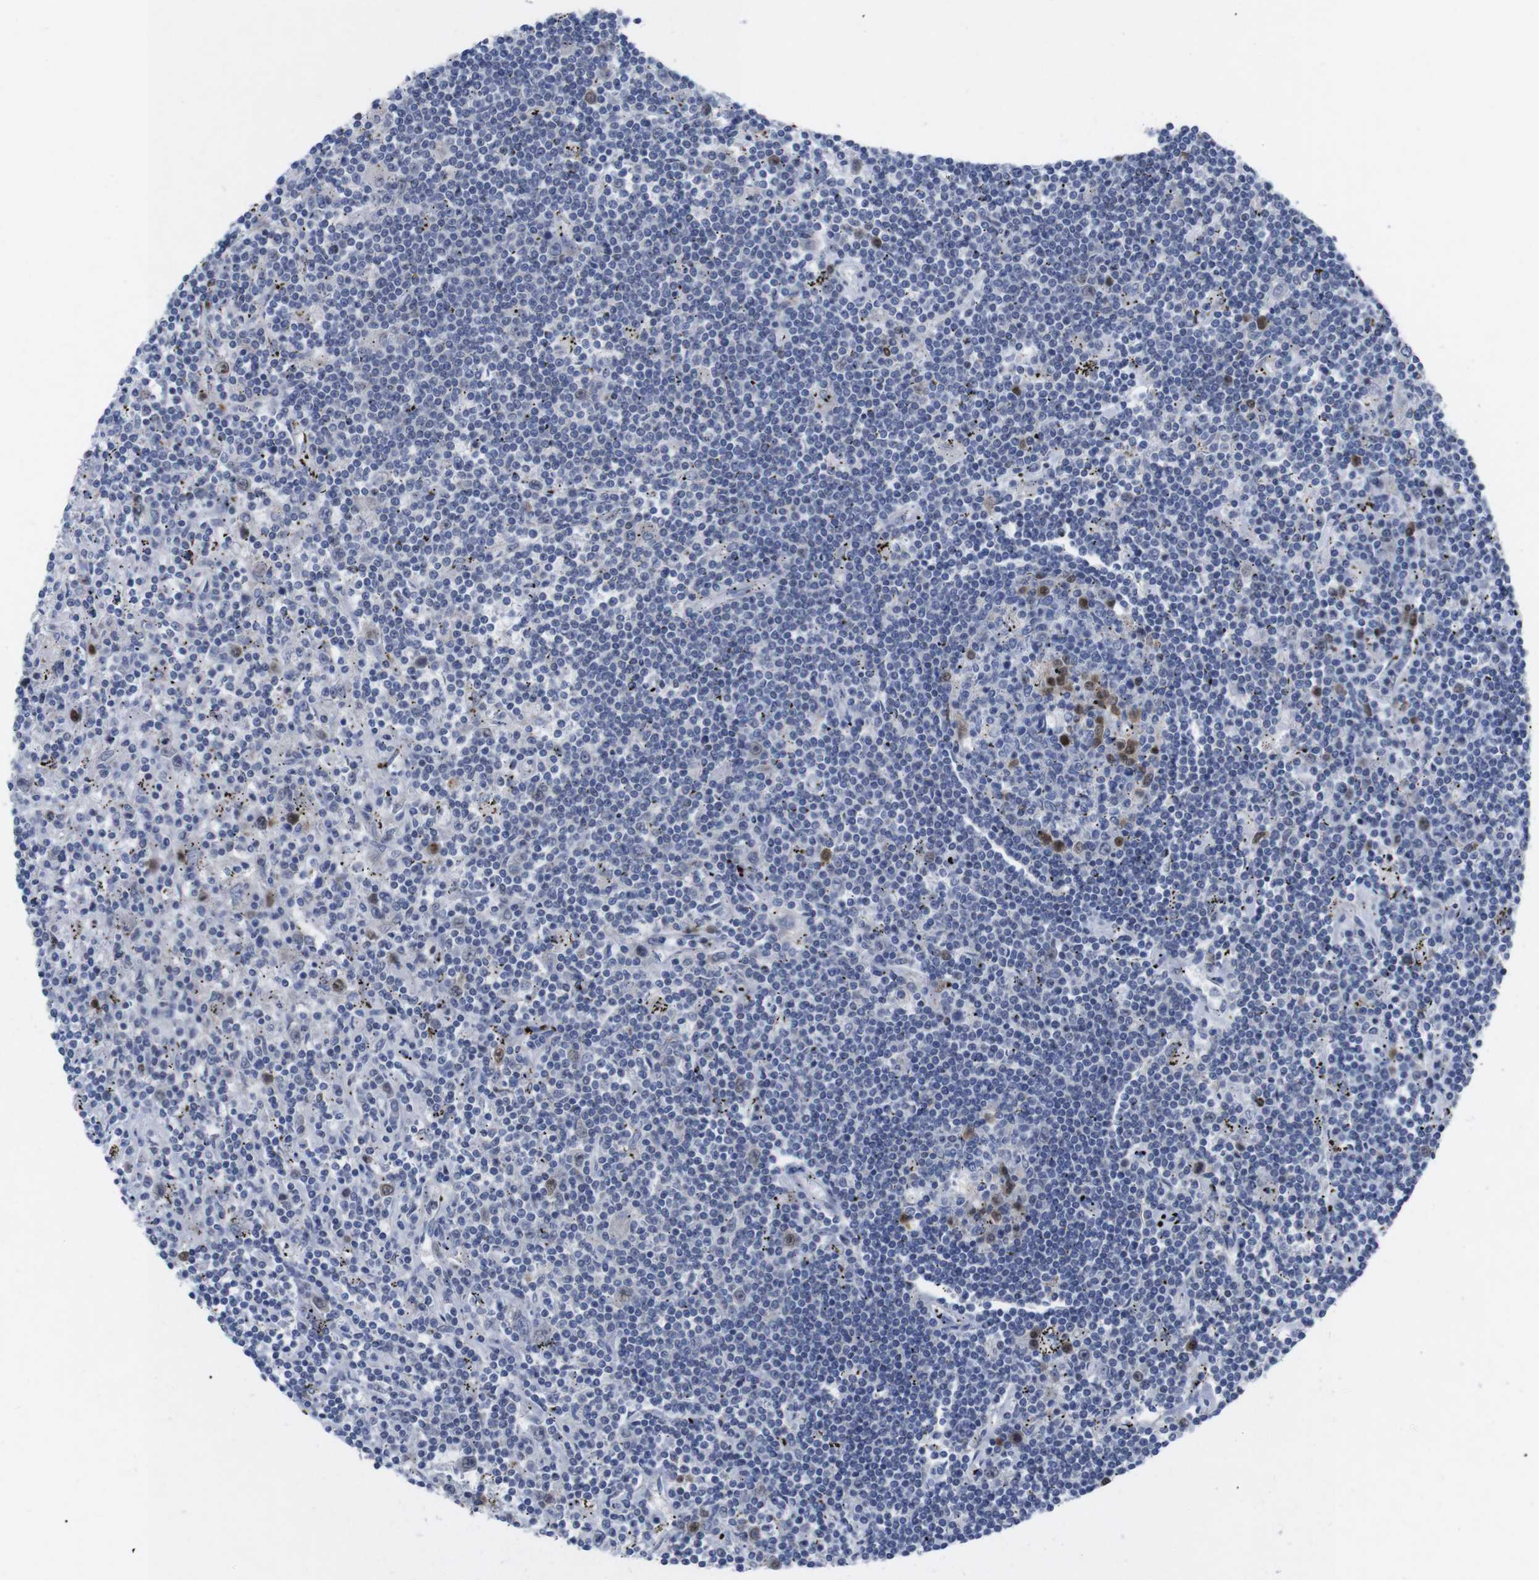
{"staining": {"intensity": "negative", "quantity": "none", "location": "none"}, "tissue": "lymphoma", "cell_type": "Tumor cells", "image_type": "cancer", "snomed": [{"axis": "morphology", "description": "Malignant lymphoma, non-Hodgkin's type, Low grade"}, {"axis": "topography", "description": "Spleen"}], "caption": "Immunohistochemistry (IHC) image of neoplastic tissue: low-grade malignant lymphoma, non-Hodgkin's type stained with DAB demonstrates no significant protein staining in tumor cells.", "gene": "IRF4", "patient": {"sex": "male", "age": 76}}